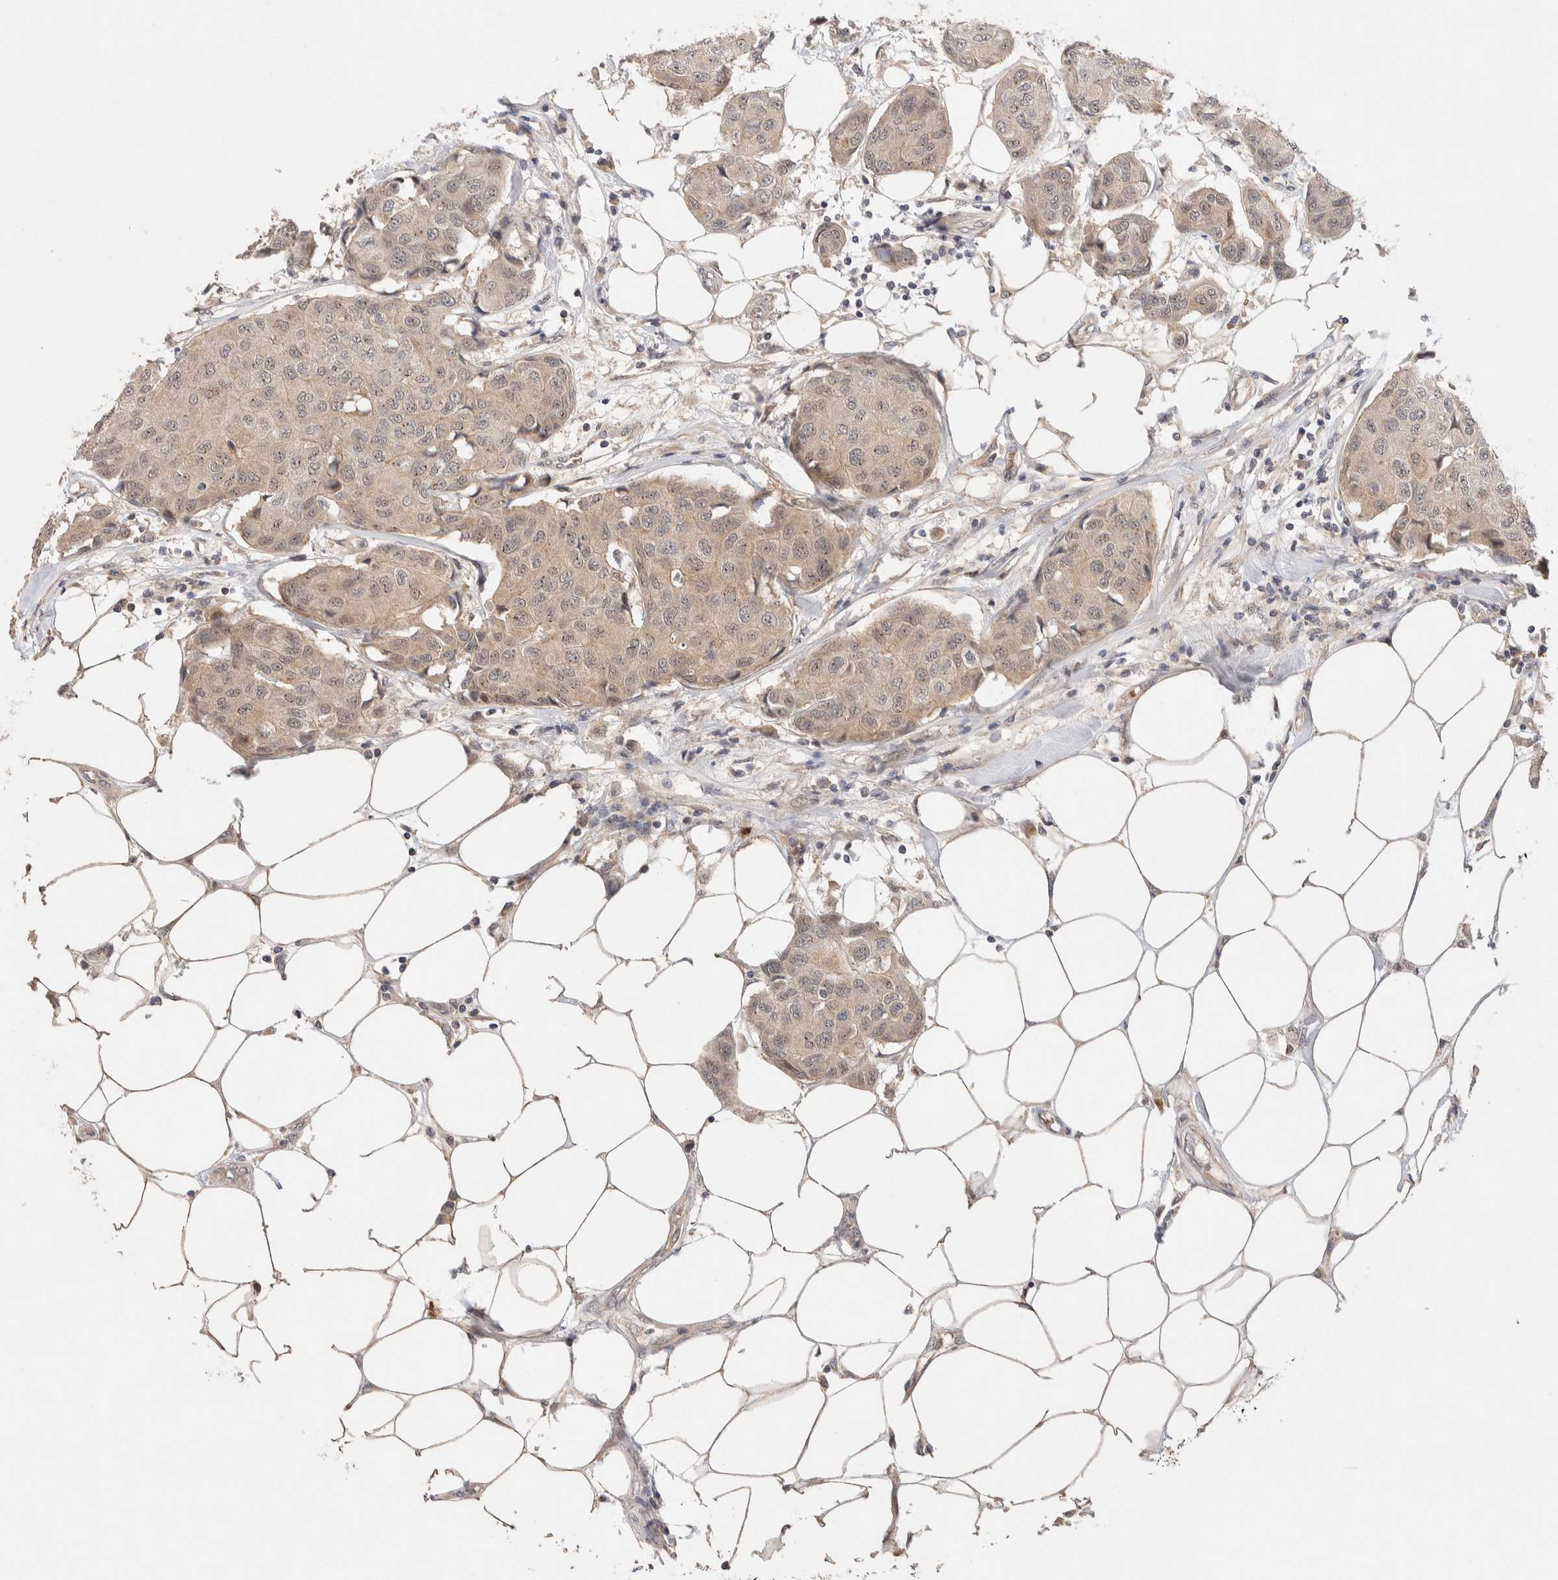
{"staining": {"intensity": "weak", "quantity": ">75%", "location": "cytoplasmic/membranous"}, "tissue": "breast cancer", "cell_type": "Tumor cells", "image_type": "cancer", "snomed": [{"axis": "morphology", "description": "Duct carcinoma"}, {"axis": "topography", "description": "Breast"}], "caption": "Immunohistochemical staining of human breast cancer (invasive ductal carcinoma) displays weak cytoplasmic/membranous protein expression in about >75% of tumor cells.", "gene": "CASK", "patient": {"sex": "female", "age": 80}}